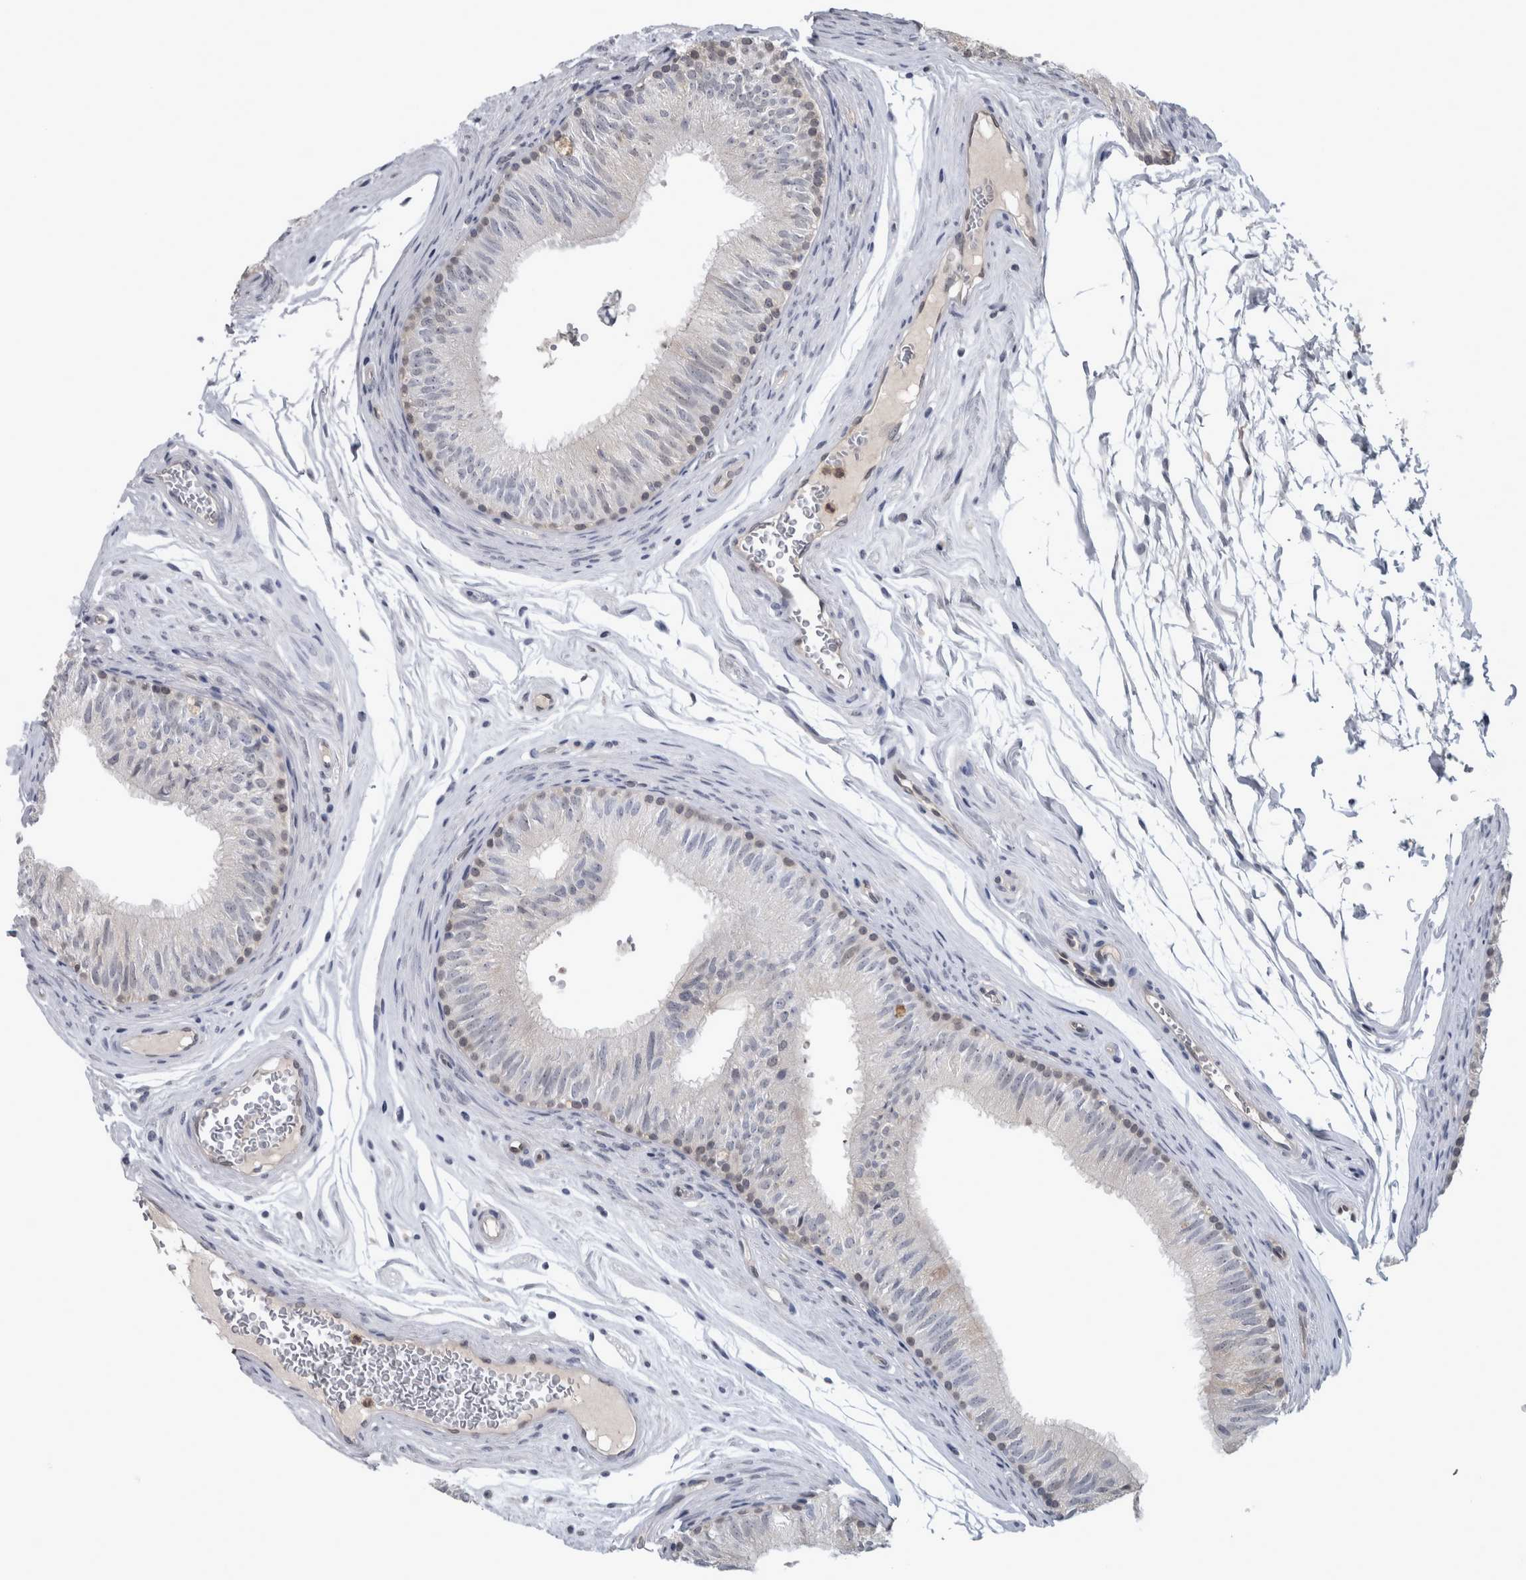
{"staining": {"intensity": "weak", "quantity": "<25%", "location": "cytoplasmic/membranous"}, "tissue": "epididymis", "cell_type": "Glandular cells", "image_type": "normal", "snomed": [{"axis": "morphology", "description": "Normal tissue, NOS"}, {"axis": "topography", "description": "Epididymis"}], "caption": "Human epididymis stained for a protein using IHC demonstrates no positivity in glandular cells.", "gene": "NAPRT", "patient": {"sex": "male", "age": 36}}